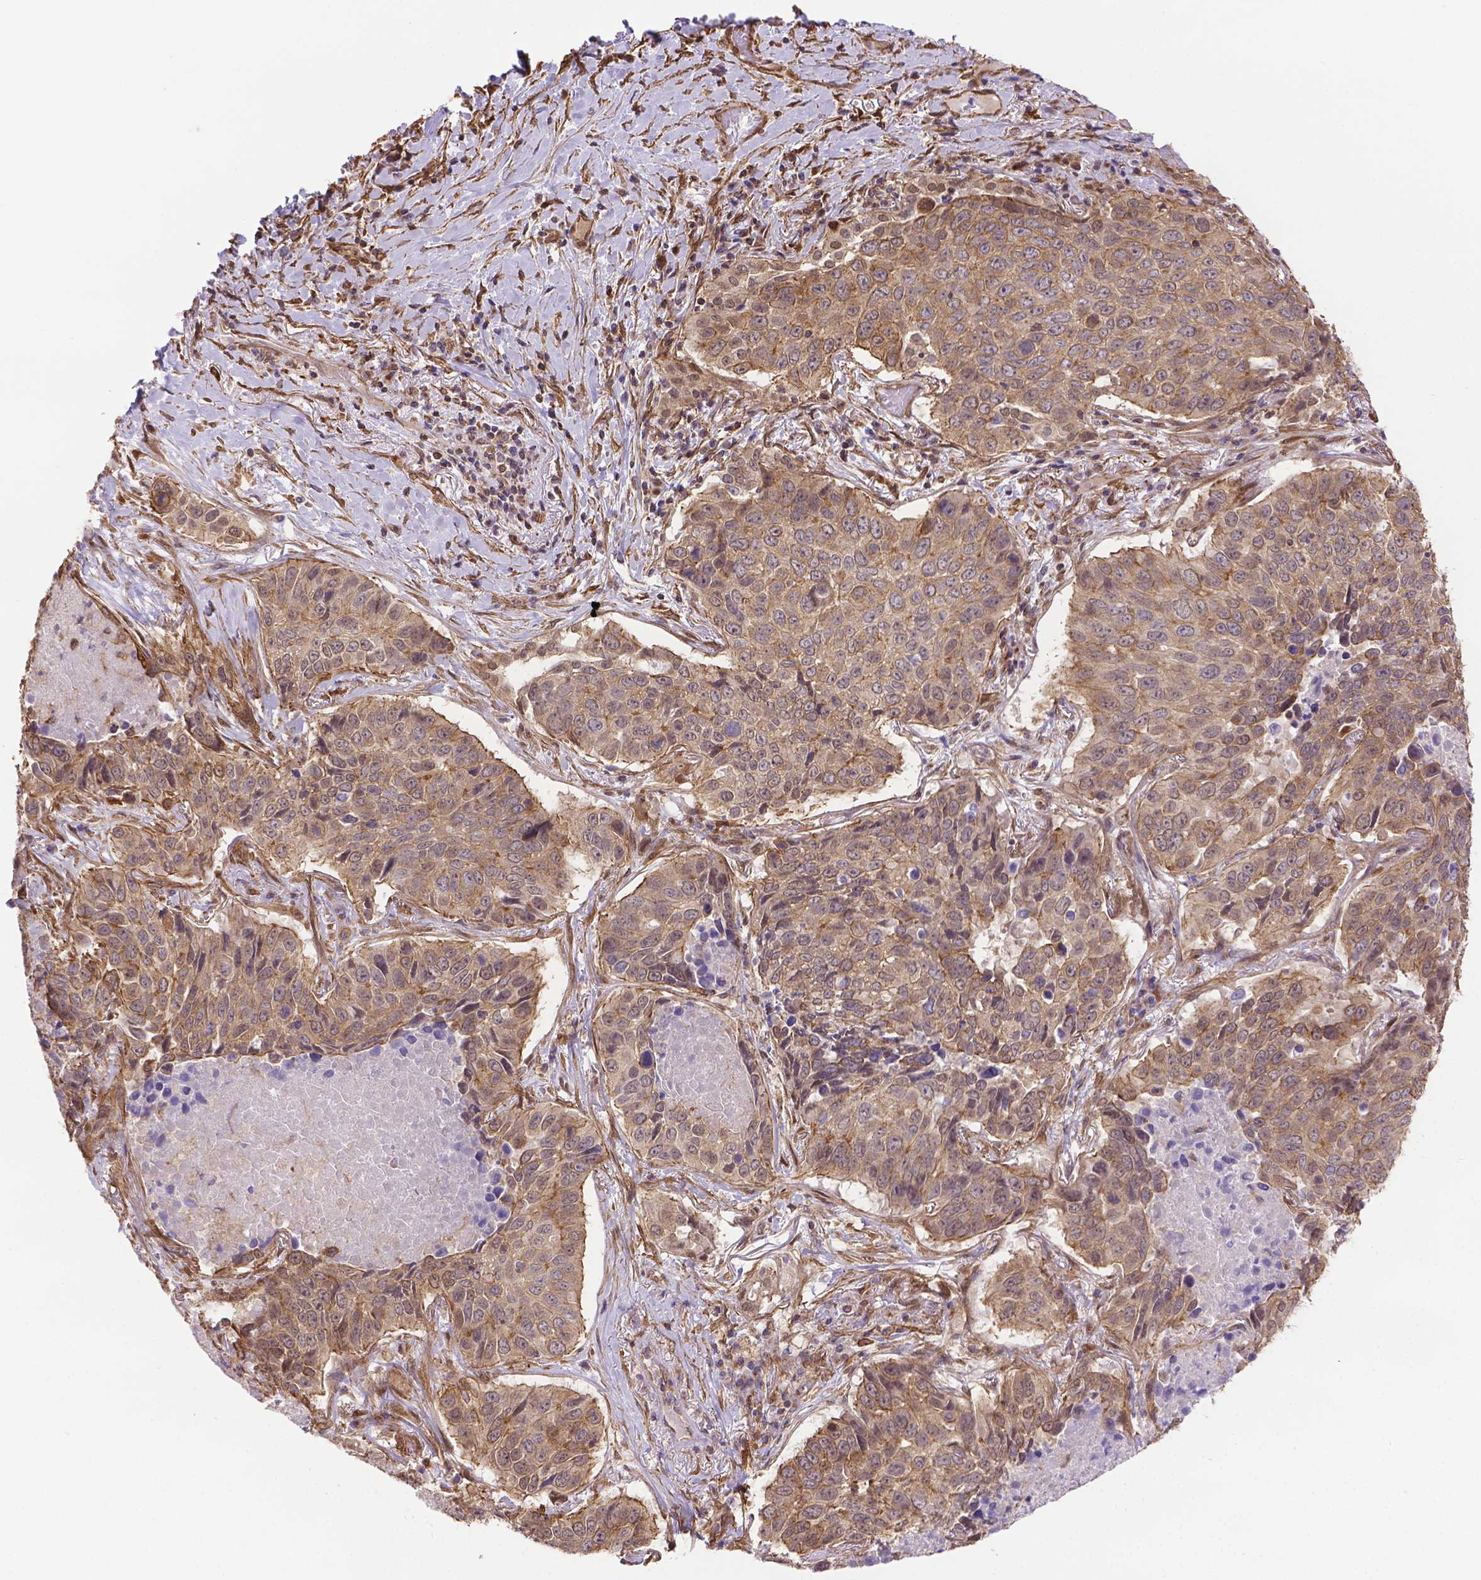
{"staining": {"intensity": "weak", "quantity": ">75%", "location": "cytoplasmic/membranous"}, "tissue": "lung cancer", "cell_type": "Tumor cells", "image_type": "cancer", "snomed": [{"axis": "morphology", "description": "Normal tissue, NOS"}, {"axis": "morphology", "description": "Squamous cell carcinoma, NOS"}, {"axis": "topography", "description": "Bronchus"}, {"axis": "topography", "description": "Lung"}], "caption": "Immunohistochemical staining of squamous cell carcinoma (lung) reveals low levels of weak cytoplasmic/membranous protein positivity in about >75% of tumor cells.", "gene": "YAP1", "patient": {"sex": "male", "age": 64}}